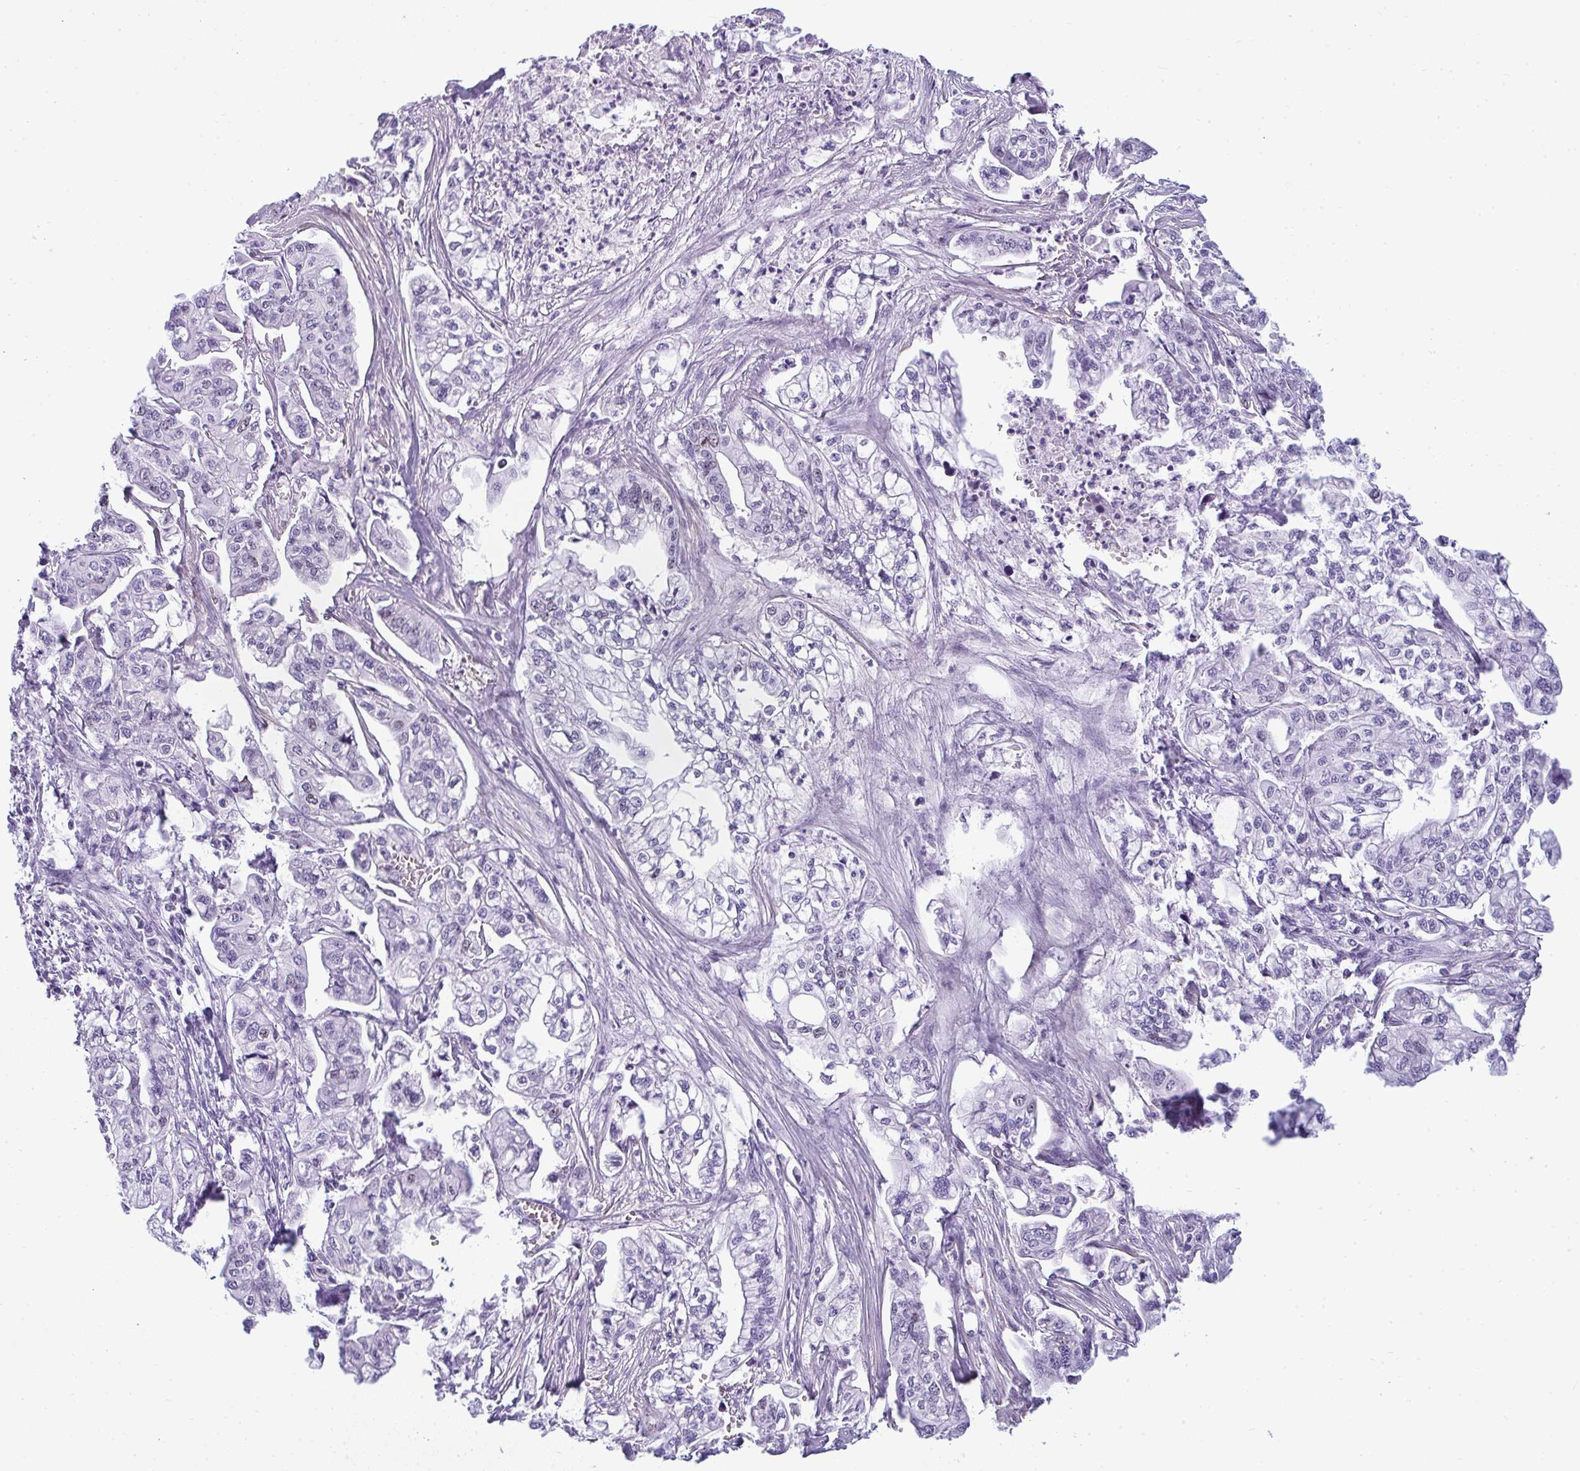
{"staining": {"intensity": "negative", "quantity": "none", "location": "none"}, "tissue": "pancreatic cancer", "cell_type": "Tumor cells", "image_type": "cancer", "snomed": [{"axis": "morphology", "description": "Adenocarcinoma, NOS"}, {"axis": "topography", "description": "Pancreas"}], "caption": "This is an IHC photomicrograph of human adenocarcinoma (pancreatic). There is no positivity in tumor cells.", "gene": "SUZ12", "patient": {"sex": "male", "age": 68}}